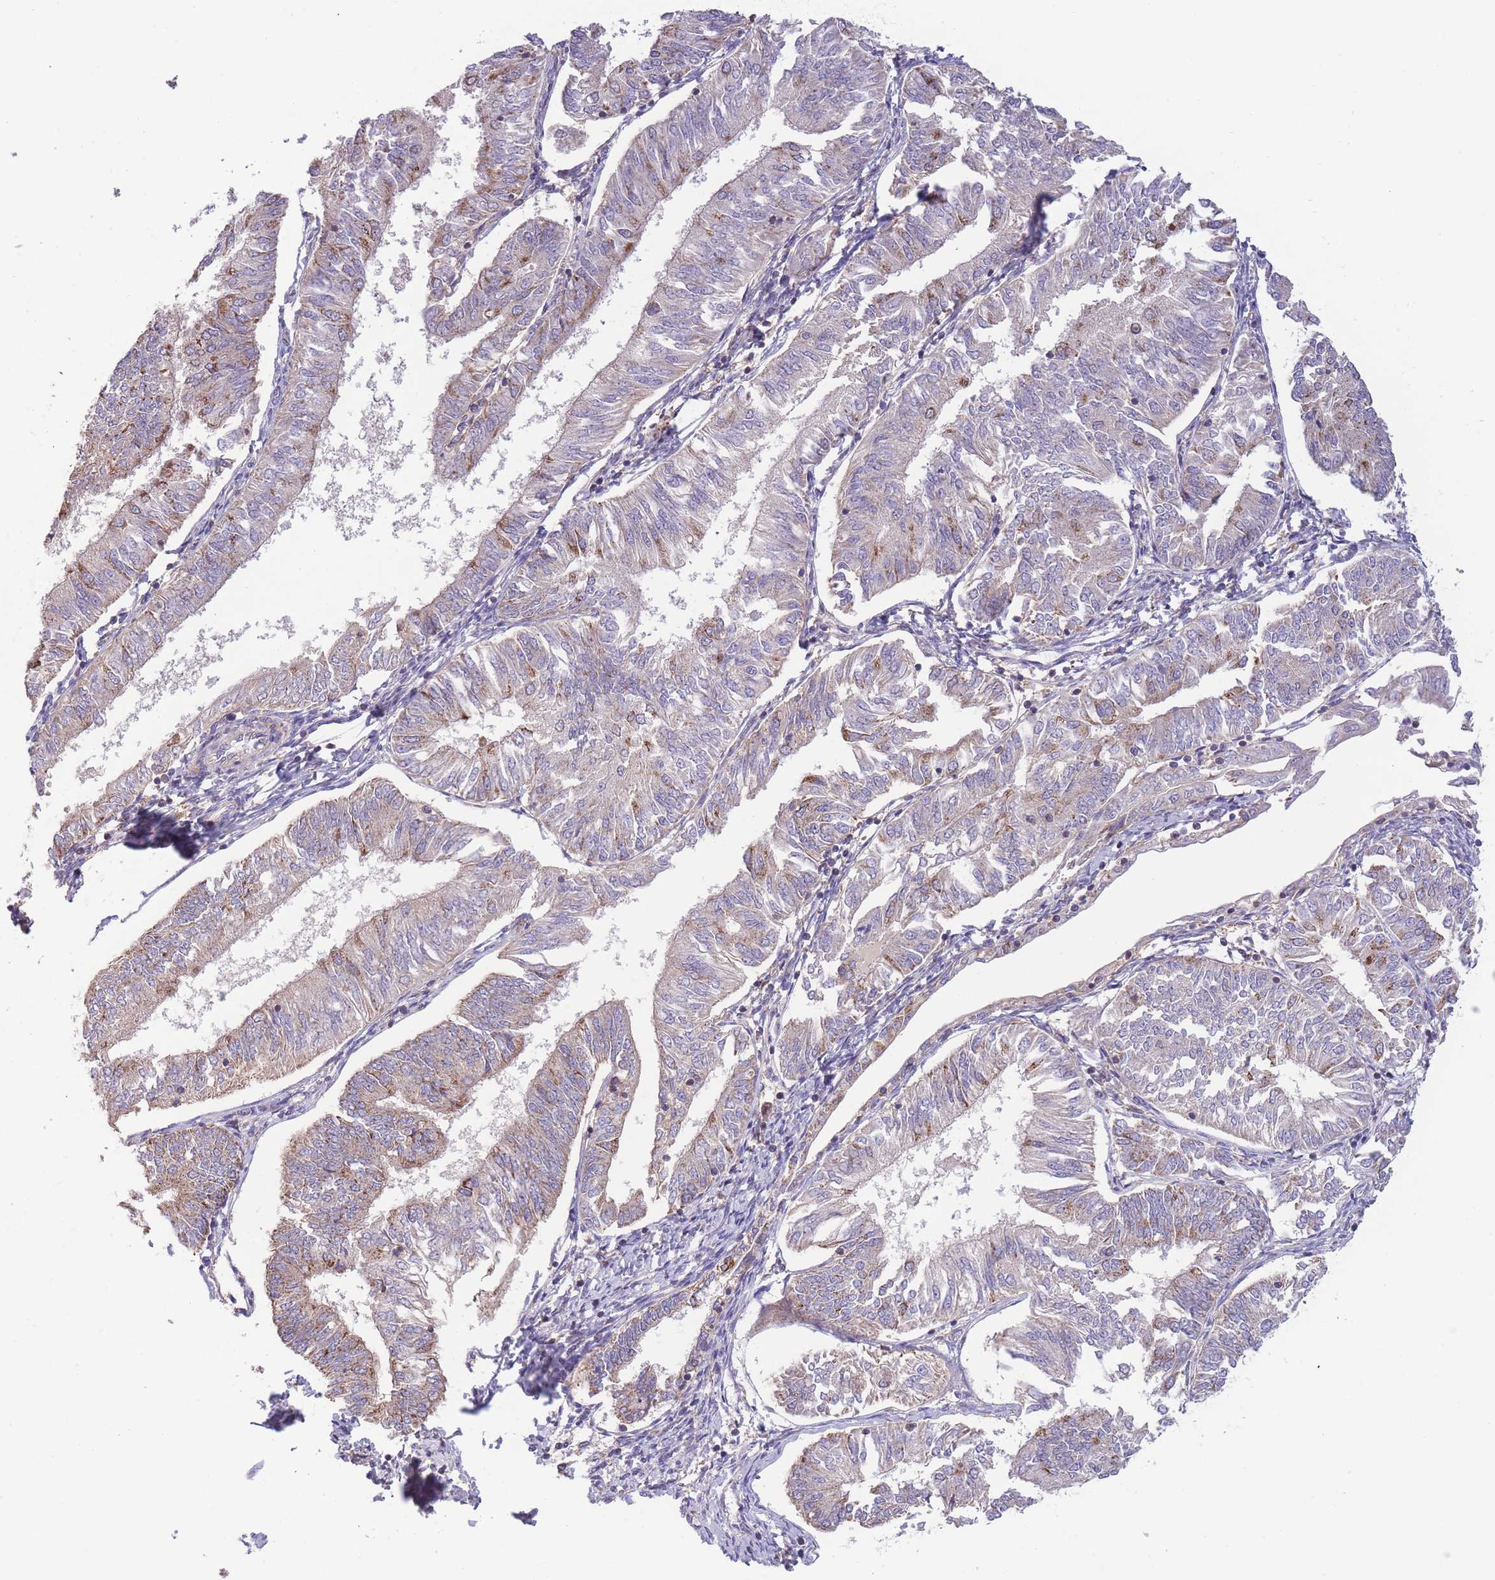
{"staining": {"intensity": "moderate", "quantity": "<25%", "location": "cytoplasmic/membranous"}, "tissue": "endometrial cancer", "cell_type": "Tumor cells", "image_type": "cancer", "snomed": [{"axis": "morphology", "description": "Adenocarcinoma, NOS"}, {"axis": "topography", "description": "Endometrium"}], "caption": "Immunohistochemistry (IHC) of adenocarcinoma (endometrial) exhibits low levels of moderate cytoplasmic/membranous positivity in about <25% of tumor cells. (DAB (3,3'-diaminobenzidine) IHC with brightfield microscopy, high magnification).", "gene": "SLC25A42", "patient": {"sex": "female", "age": 58}}